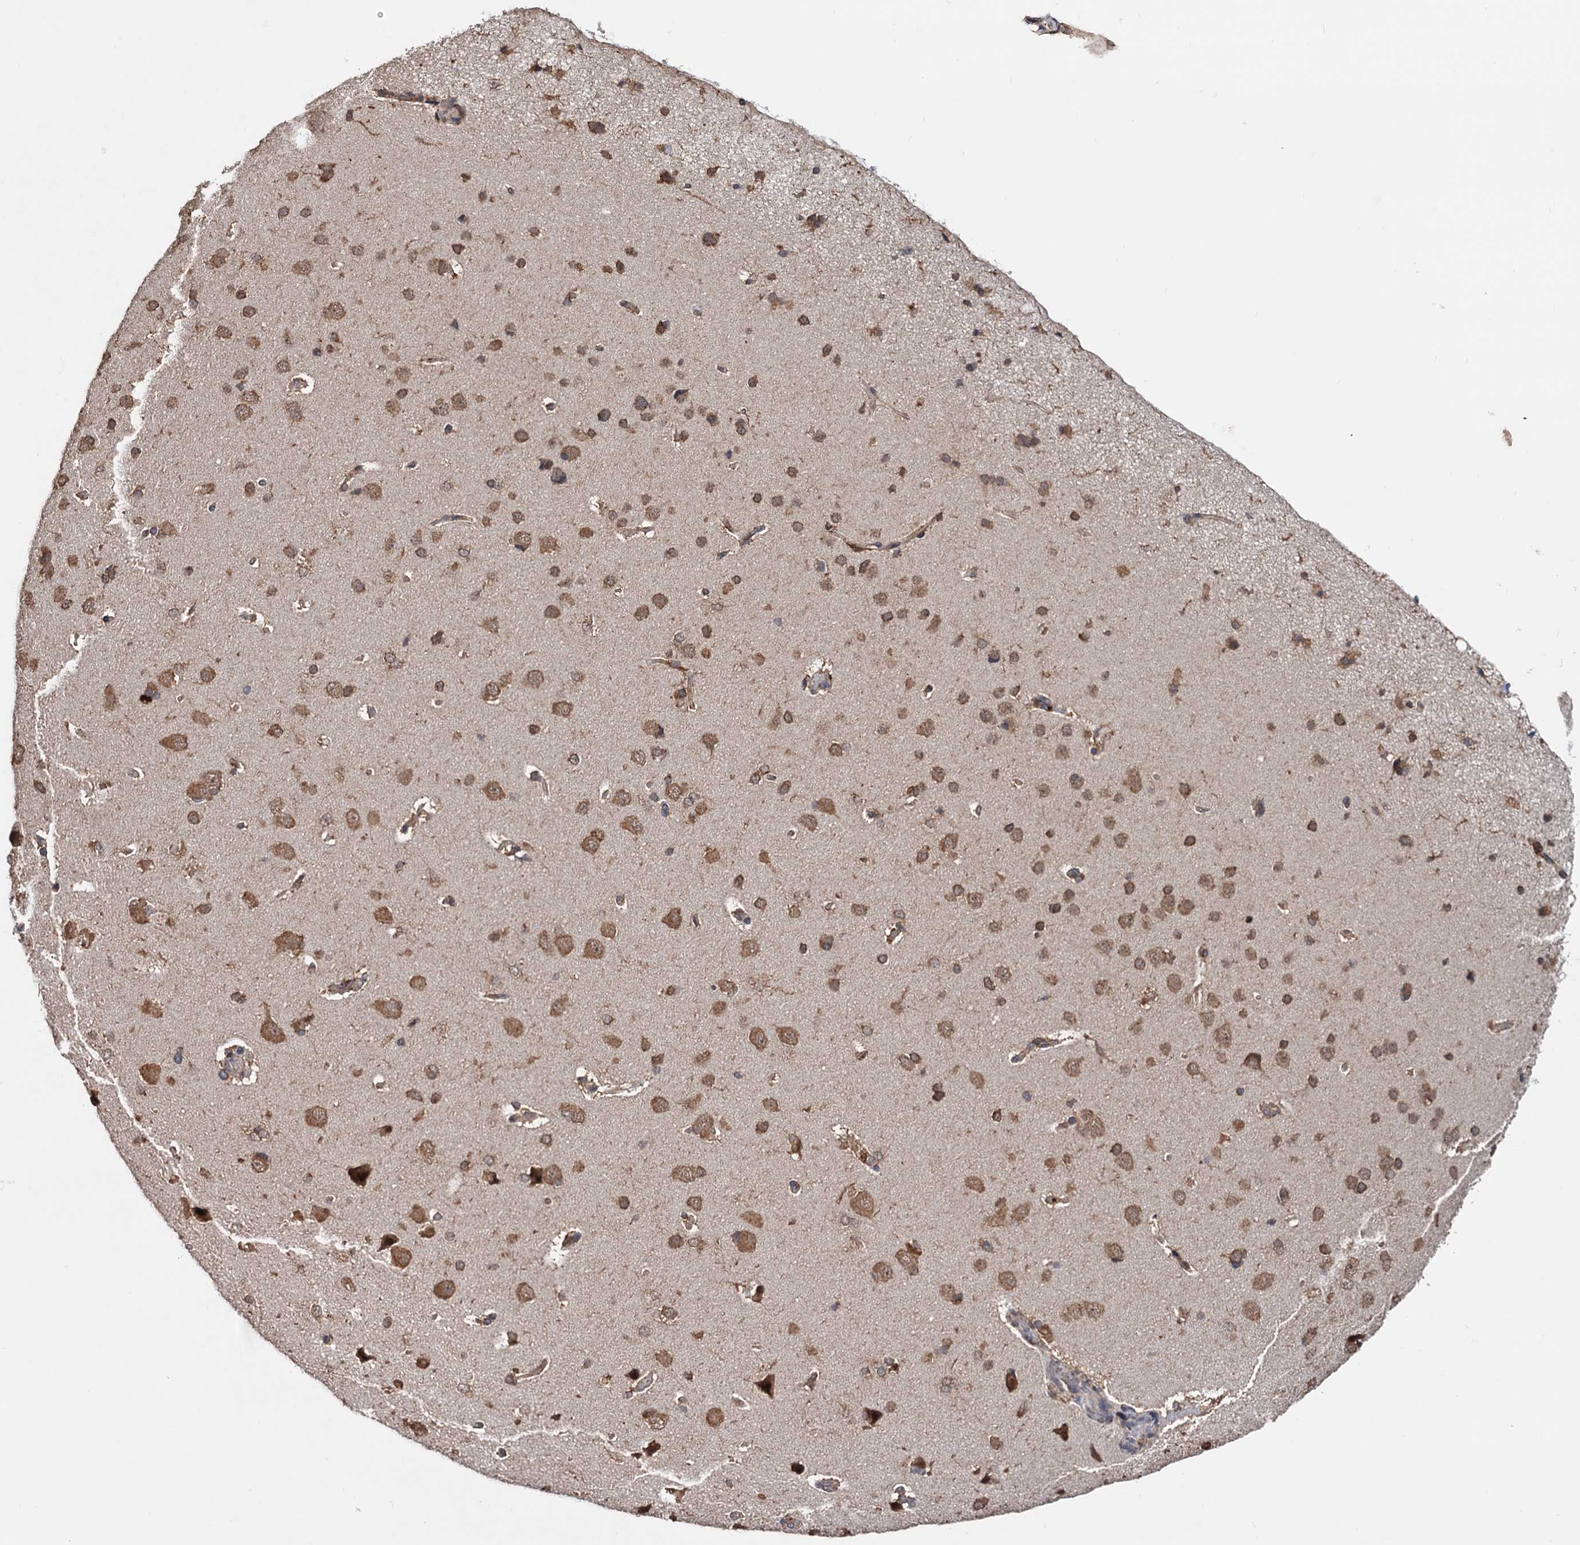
{"staining": {"intensity": "weak", "quantity": ">75%", "location": "cytoplasmic/membranous"}, "tissue": "cerebral cortex", "cell_type": "Endothelial cells", "image_type": "normal", "snomed": [{"axis": "morphology", "description": "Normal tissue, NOS"}, {"axis": "topography", "description": "Cerebral cortex"}], "caption": "Immunohistochemistry photomicrograph of normal cerebral cortex stained for a protein (brown), which shows low levels of weak cytoplasmic/membranous positivity in about >75% of endothelial cells.", "gene": "TBC1D12", "patient": {"sex": "male", "age": 62}}